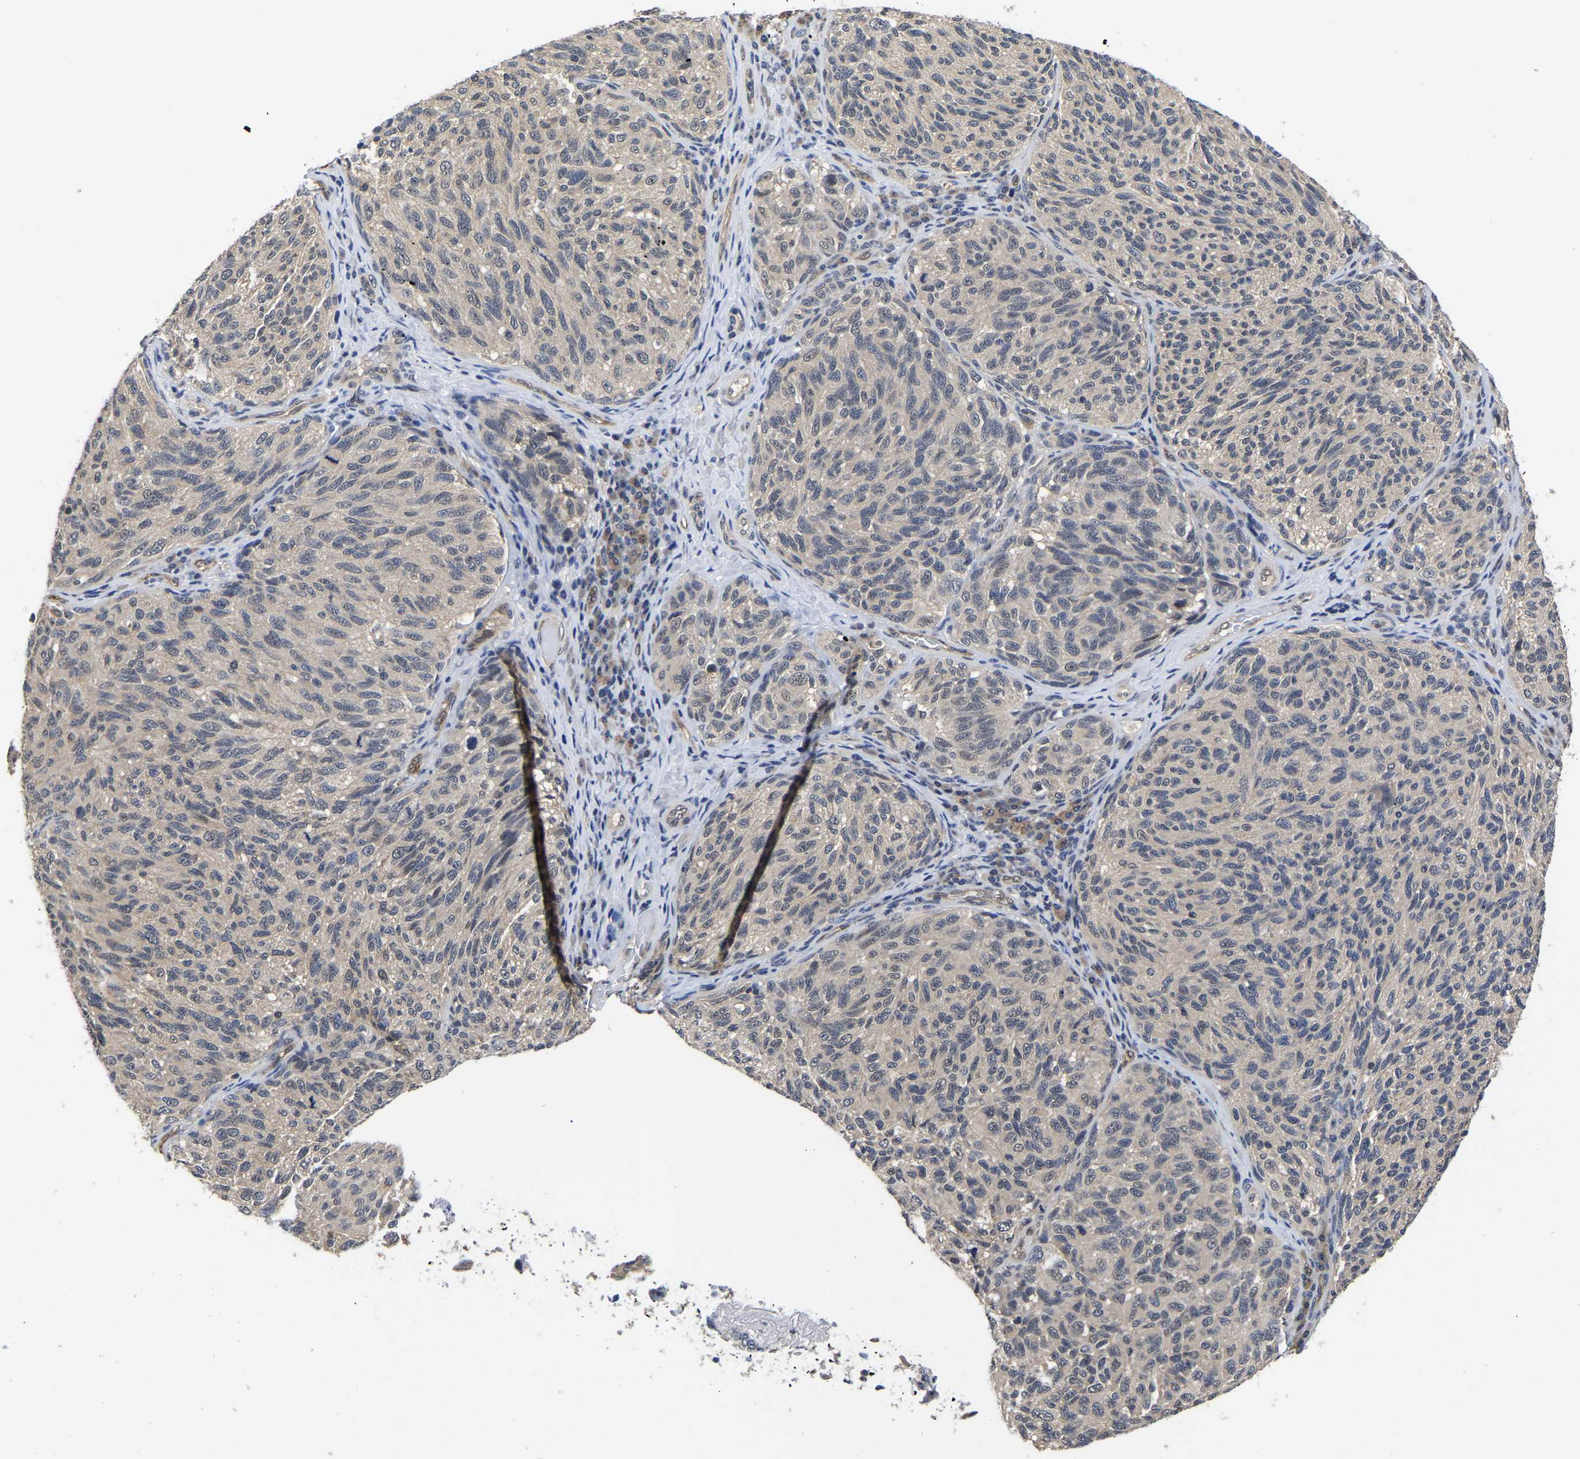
{"staining": {"intensity": "weak", "quantity": "<25%", "location": "cytoplasmic/membranous"}, "tissue": "melanoma", "cell_type": "Tumor cells", "image_type": "cancer", "snomed": [{"axis": "morphology", "description": "Malignant melanoma, NOS"}, {"axis": "topography", "description": "Skin"}], "caption": "Melanoma stained for a protein using immunohistochemistry displays no staining tumor cells.", "gene": "MCOLN2", "patient": {"sex": "female", "age": 73}}